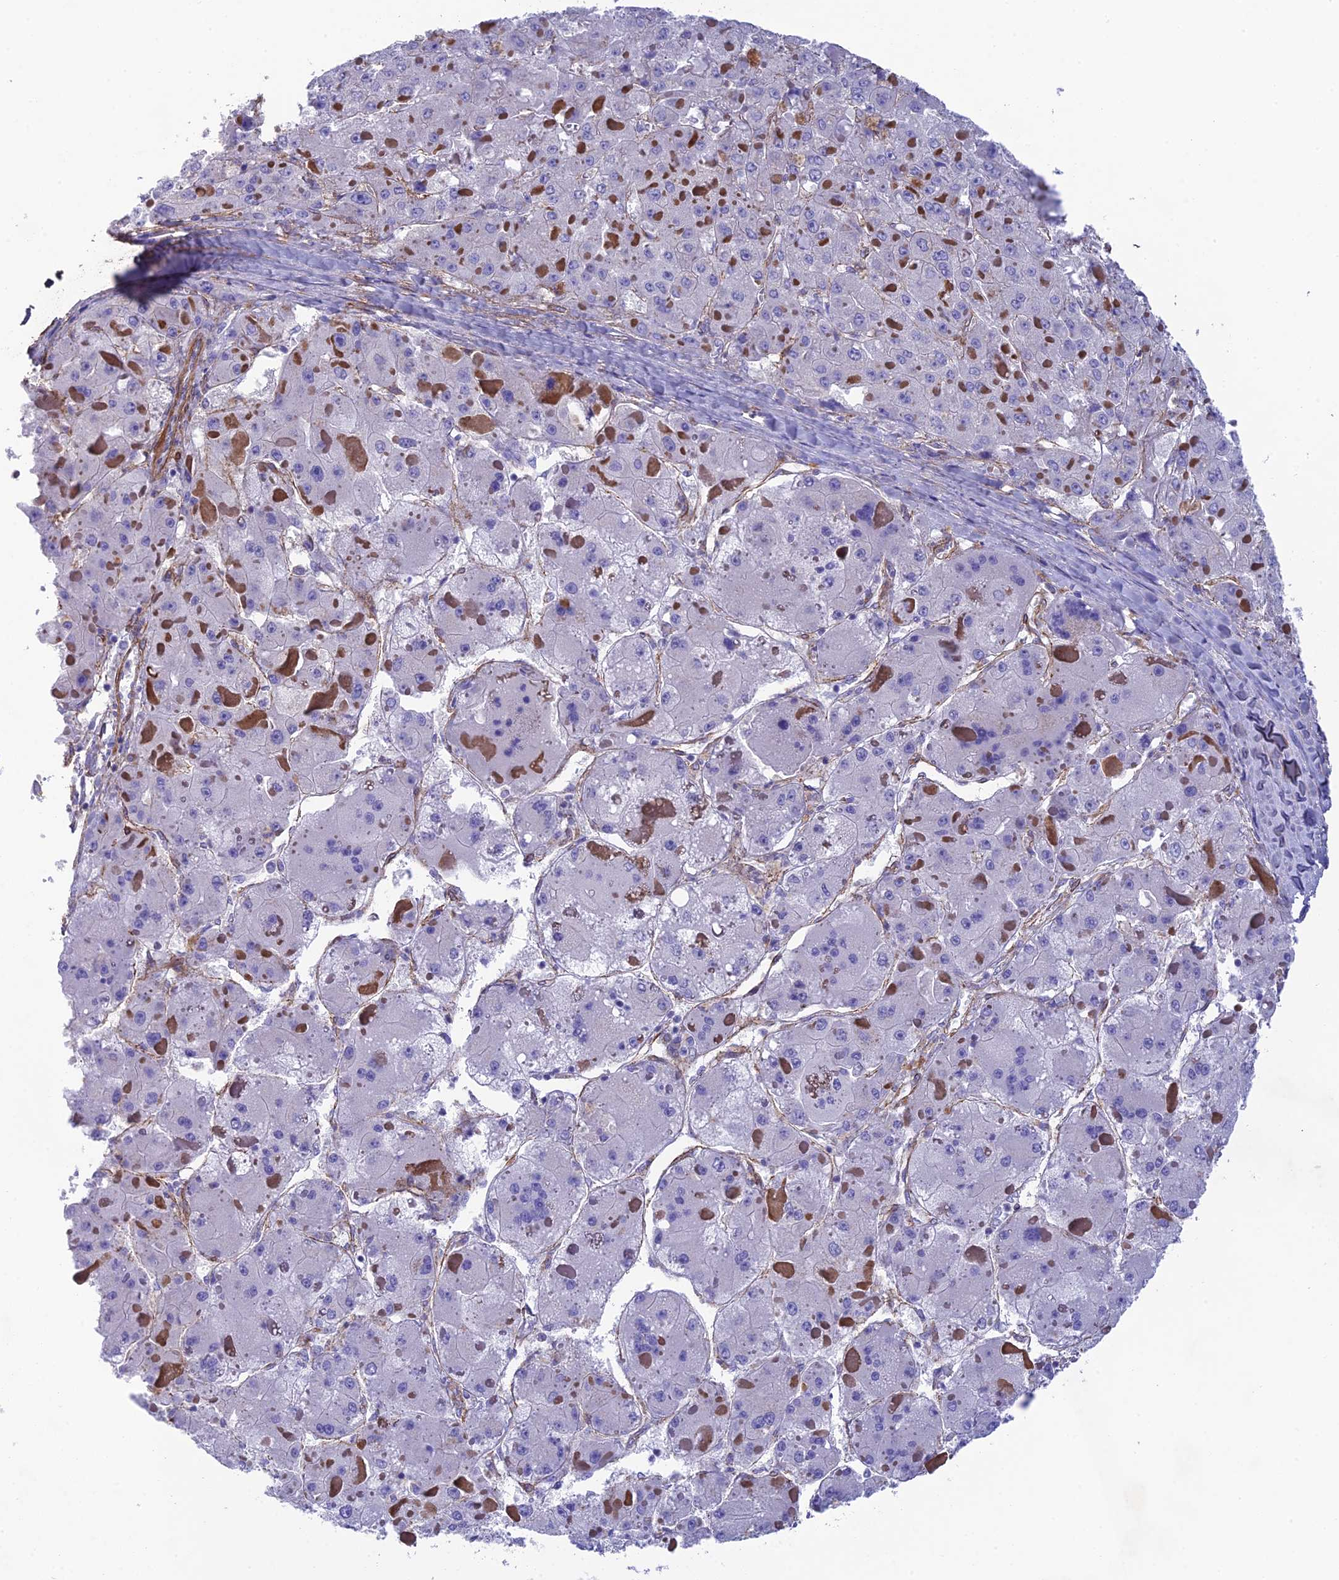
{"staining": {"intensity": "negative", "quantity": "none", "location": "none"}, "tissue": "liver cancer", "cell_type": "Tumor cells", "image_type": "cancer", "snomed": [{"axis": "morphology", "description": "Carcinoma, Hepatocellular, NOS"}, {"axis": "topography", "description": "Liver"}], "caption": "IHC image of hepatocellular carcinoma (liver) stained for a protein (brown), which reveals no expression in tumor cells.", "gene": "TNS1", "patient": {"sex": "female", "age": 73}}